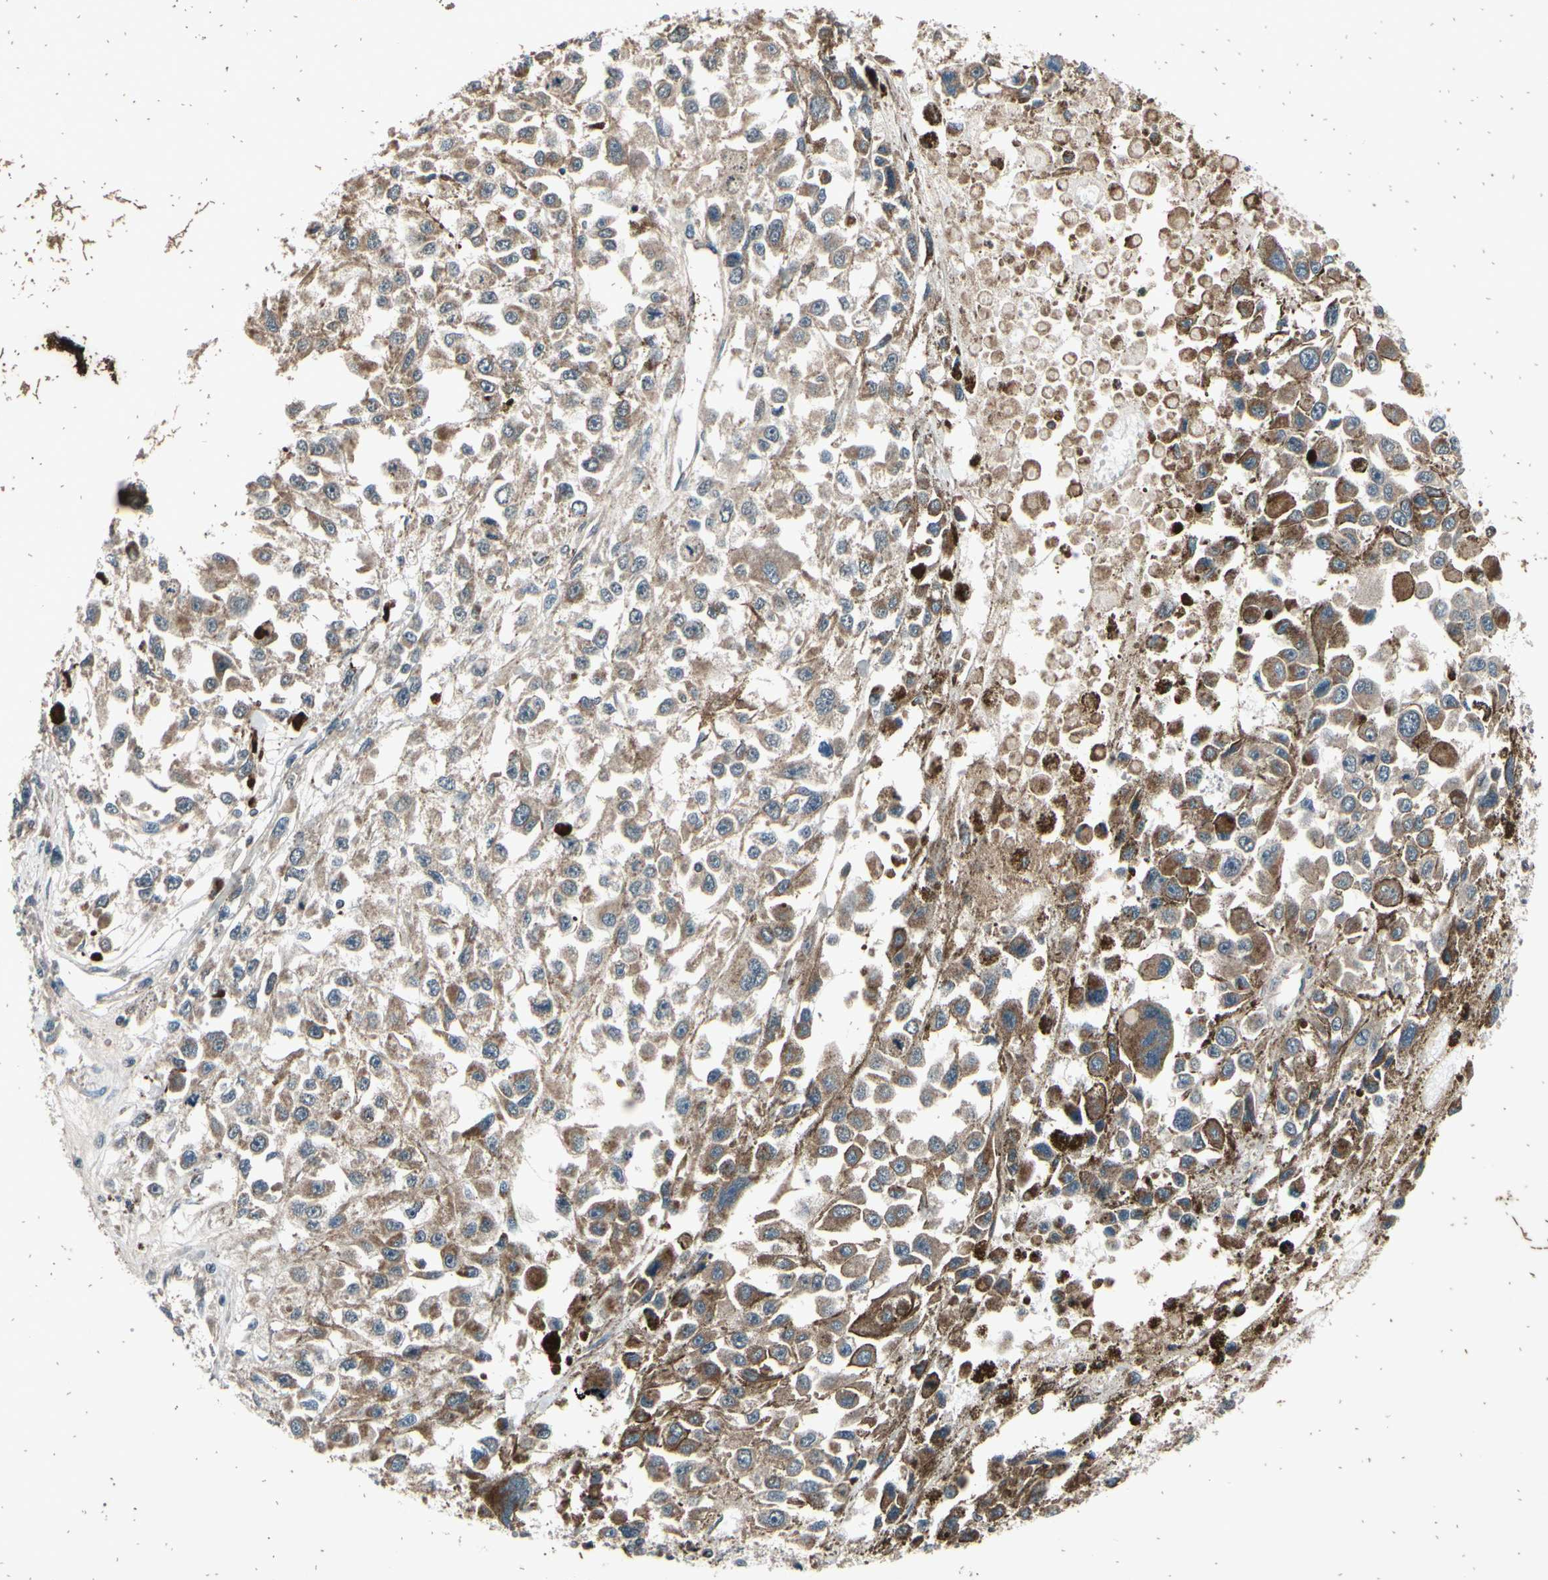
{"staining": {"intensity": "weak", "quantity": ">75%", "location": "cytoplasmic/membranous"}, "tissue": "melanoma", "cell_type": "Tumor cells", "image_type": "cancer", "snomed": [{"axis": "morphology", "description": "Malignant melanoma, Metastatic site"}, {"axis": "topography", "description": "Lymph node"}], "caption": "DAB immunohistochemical staining of malignant melanoma (metastatic site) reveals weak cytoplasmic/membranous protein staining in approximately >75% of tumor cells.", "gene": "MBTPS2", "patient": {"sex": "male", "age": 59}}